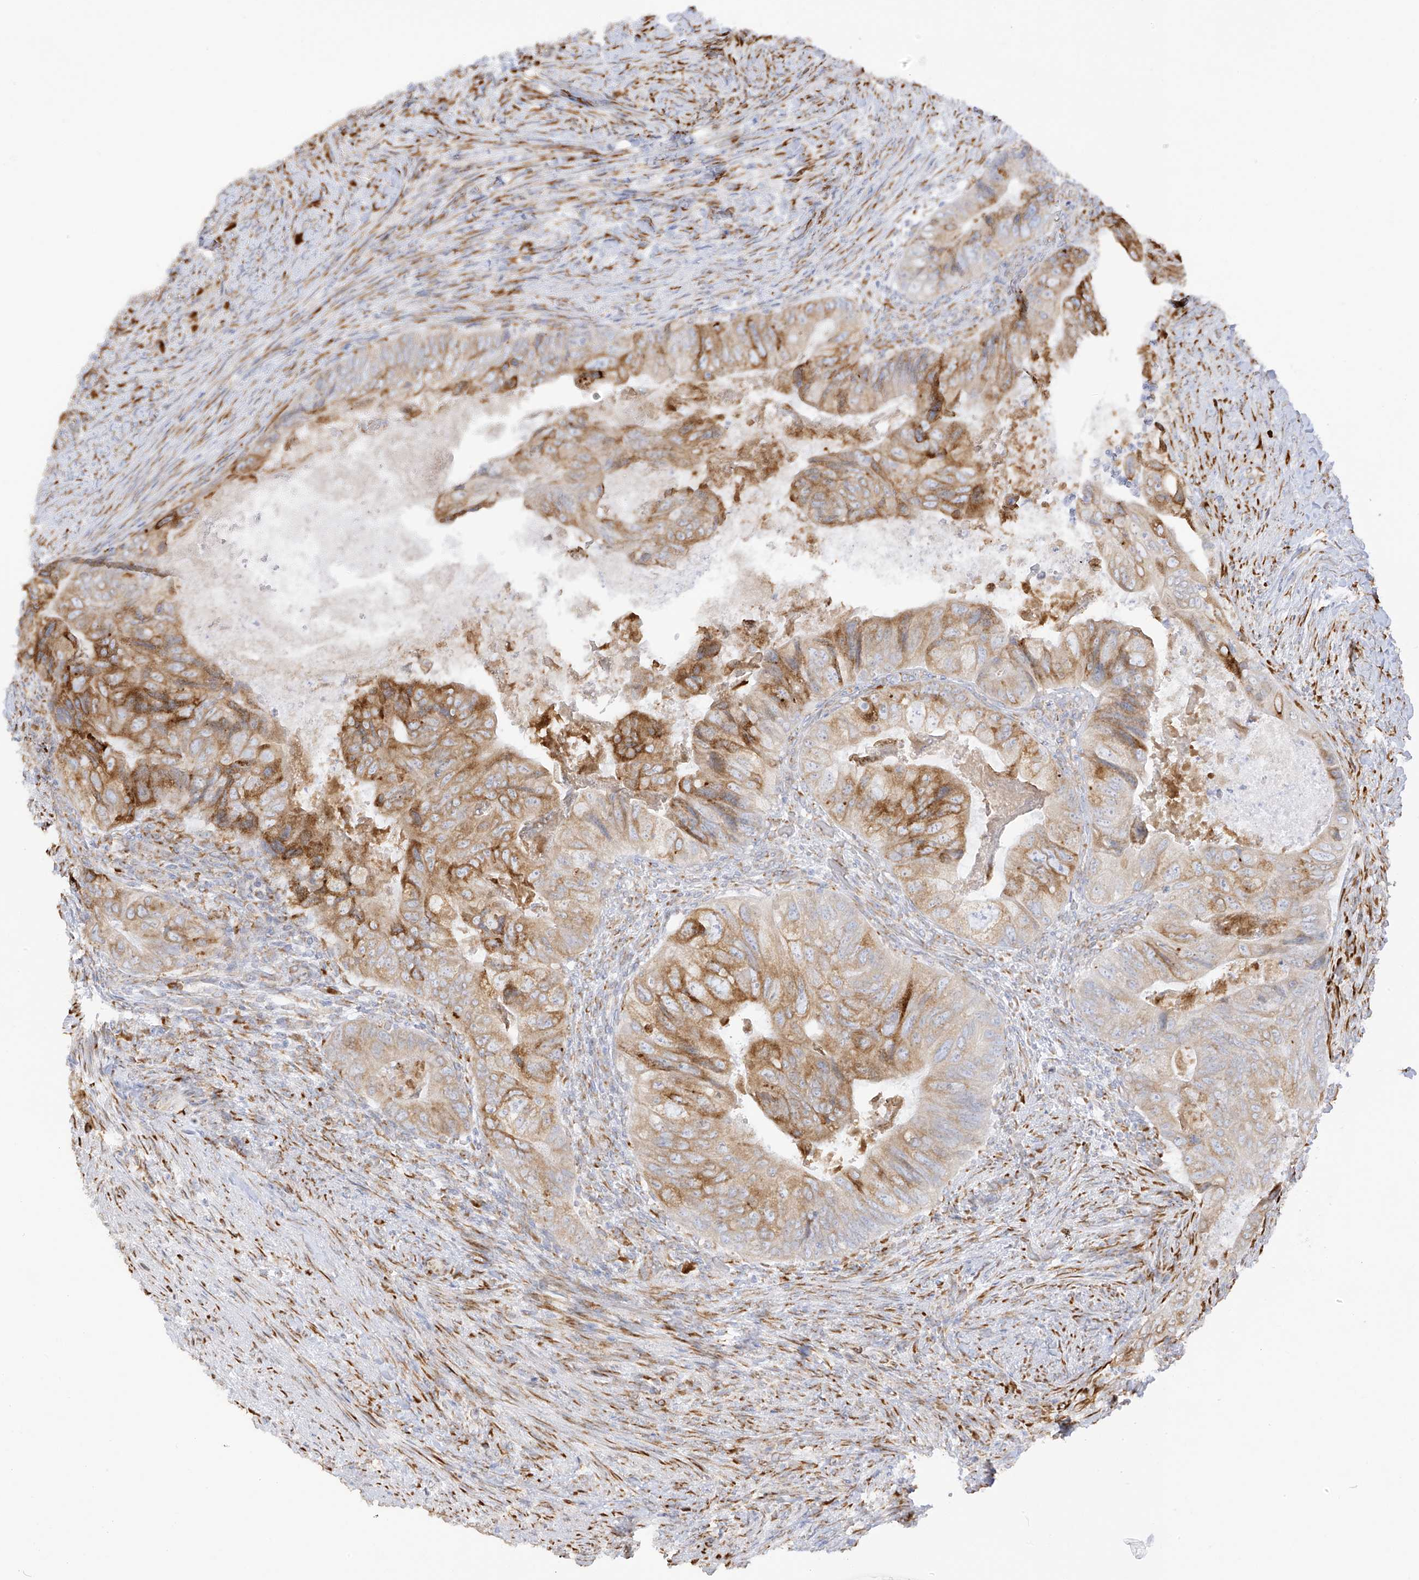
{"staining": {"intensity": "moderate", "quantity": ">75%", "location": "cytoplasmic/membranous"}, "tissue": "colorectal cancer", "cell_type": "Tumor cells", "image_type": "cancer", "snomed": [{"axis": "morphology", "description": "Adenocarcinoma, NOS"}, {"axis": "topography", "description": "Rectum"}], "caption": "Immunohistochemical staining of human adenocarcinoma (colorectal) demonstrates medium levels of moderate cytoplasmic/membranous expression in approximately >75% of tumor cells. The protein of interest is stained brown, and the nuclei are stained in blue (DAB IHC with brightfield microscopy, high magnification).", "gene": "LRRC59", "patient": {"sex": "male", "age": 63}}